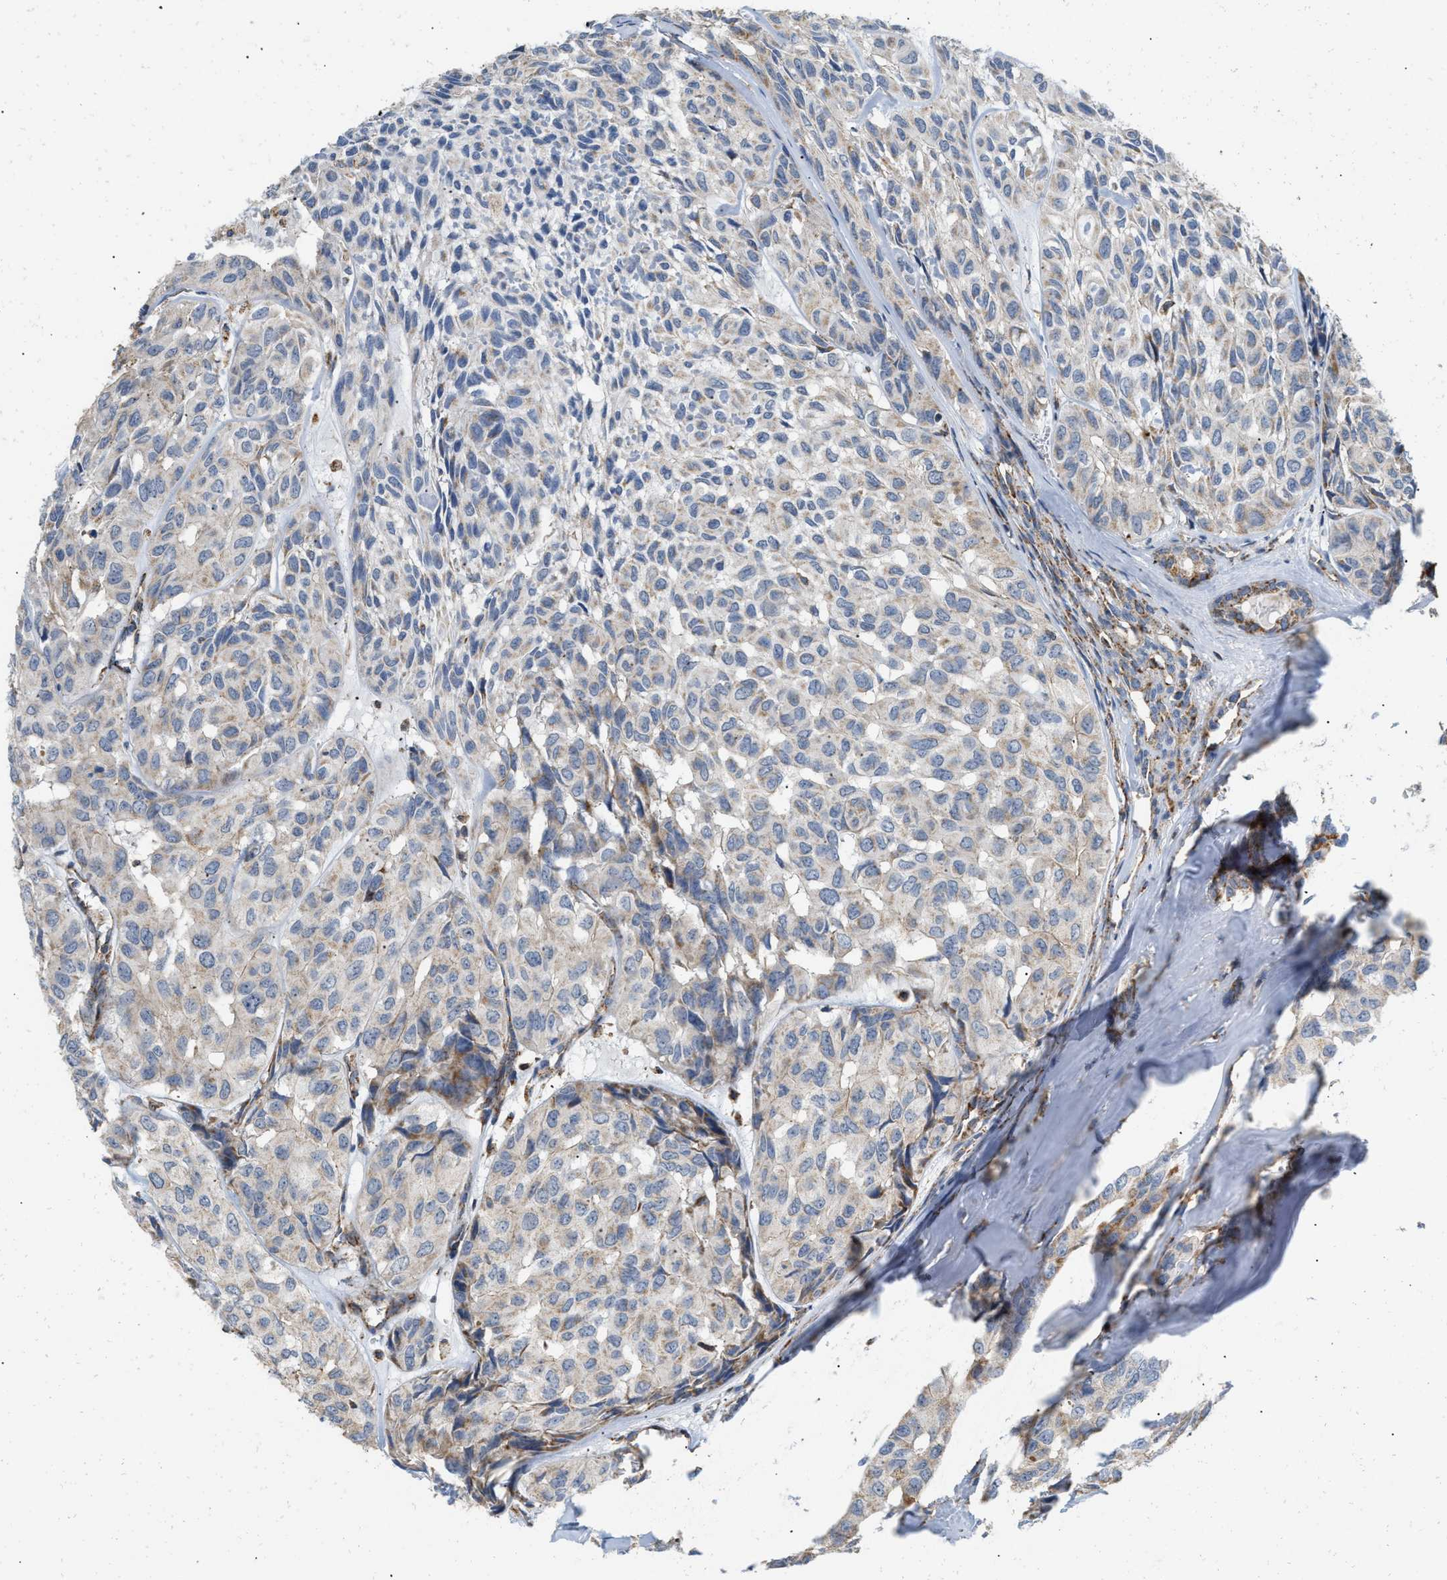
{"staining": {"intensity": "moderate", "quantity": "<25%", "location": "cytoplasmic/membranous"}, "tissue": "head and neck cancer", "cell_type": "Tumor cells", "image_type": "cancer", "snomed": [{"axis": "morphology", "description": "Adenocarcinoma, NOS"}, {"axis": "topography", "description": "Salivary gland, NOS"}, {"axis": "topography", "description": "Head-Neck"}], "caption": "Head and neck cancer stained with a protein marker demonstrates moderate staining in tumor cells.", "gene": "GRB10", "patient": {"sex": "female", "age": 76}}